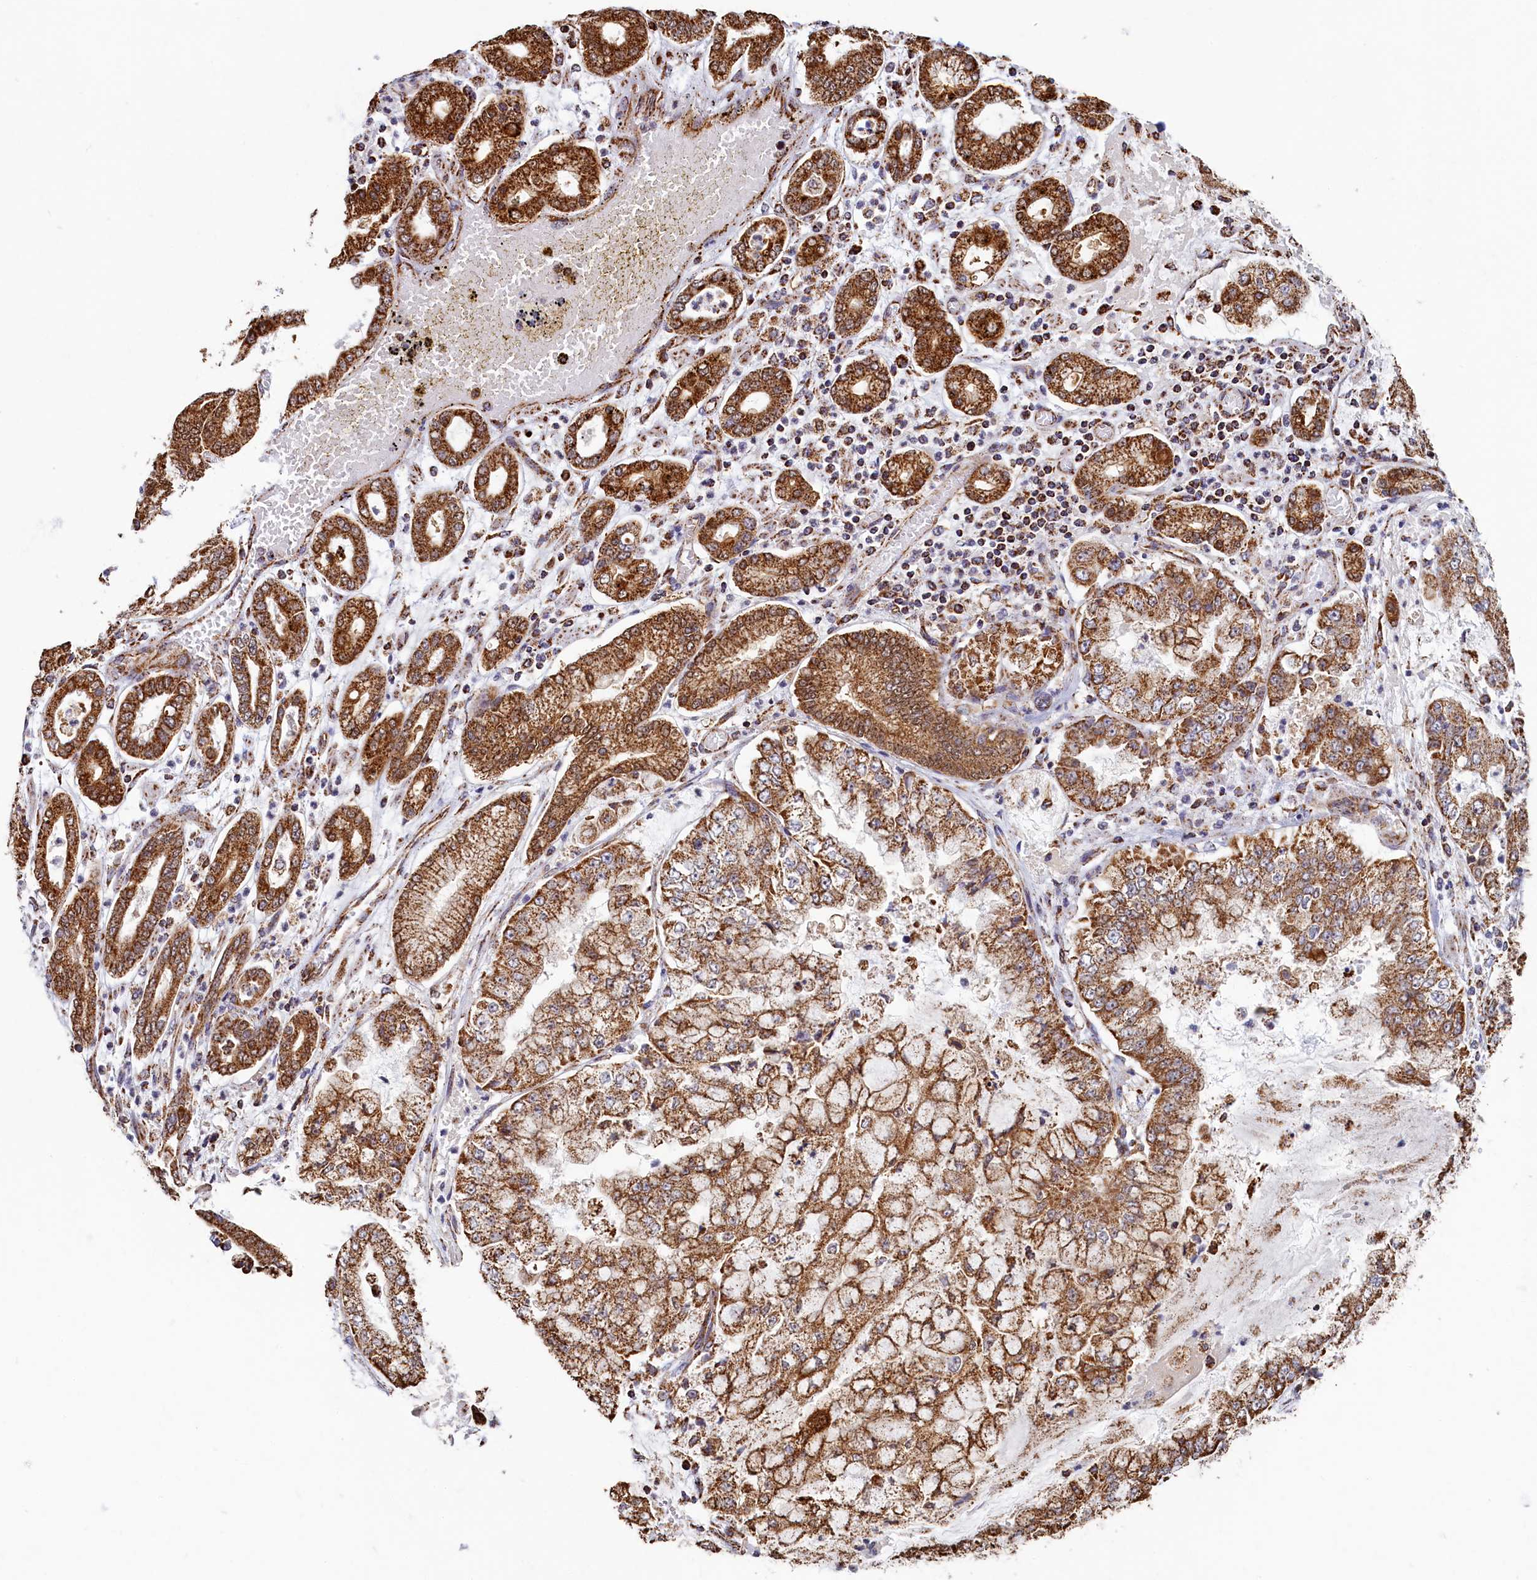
{"staining": {"intensity": "moderate", "quantity": ">75%", "location": "cytoplasmic/membranous"}, "tissue": "stomach cancer", "cell_type": "Tumor cells", "image_type": "cancer", "snomed": [{"axis": "morphology", "description": "Adenocarcinoma, NOS"}, {"axis": "topography", "description": "Stomach"}], "caption": "Immunohistochemical staining of human stomach cancer displays moderate cytoplasmic/membranous protein staining in approximately >75% of tumor cells.", "gene": "SPR", "patient": {"sex": "male", "age": 76}}